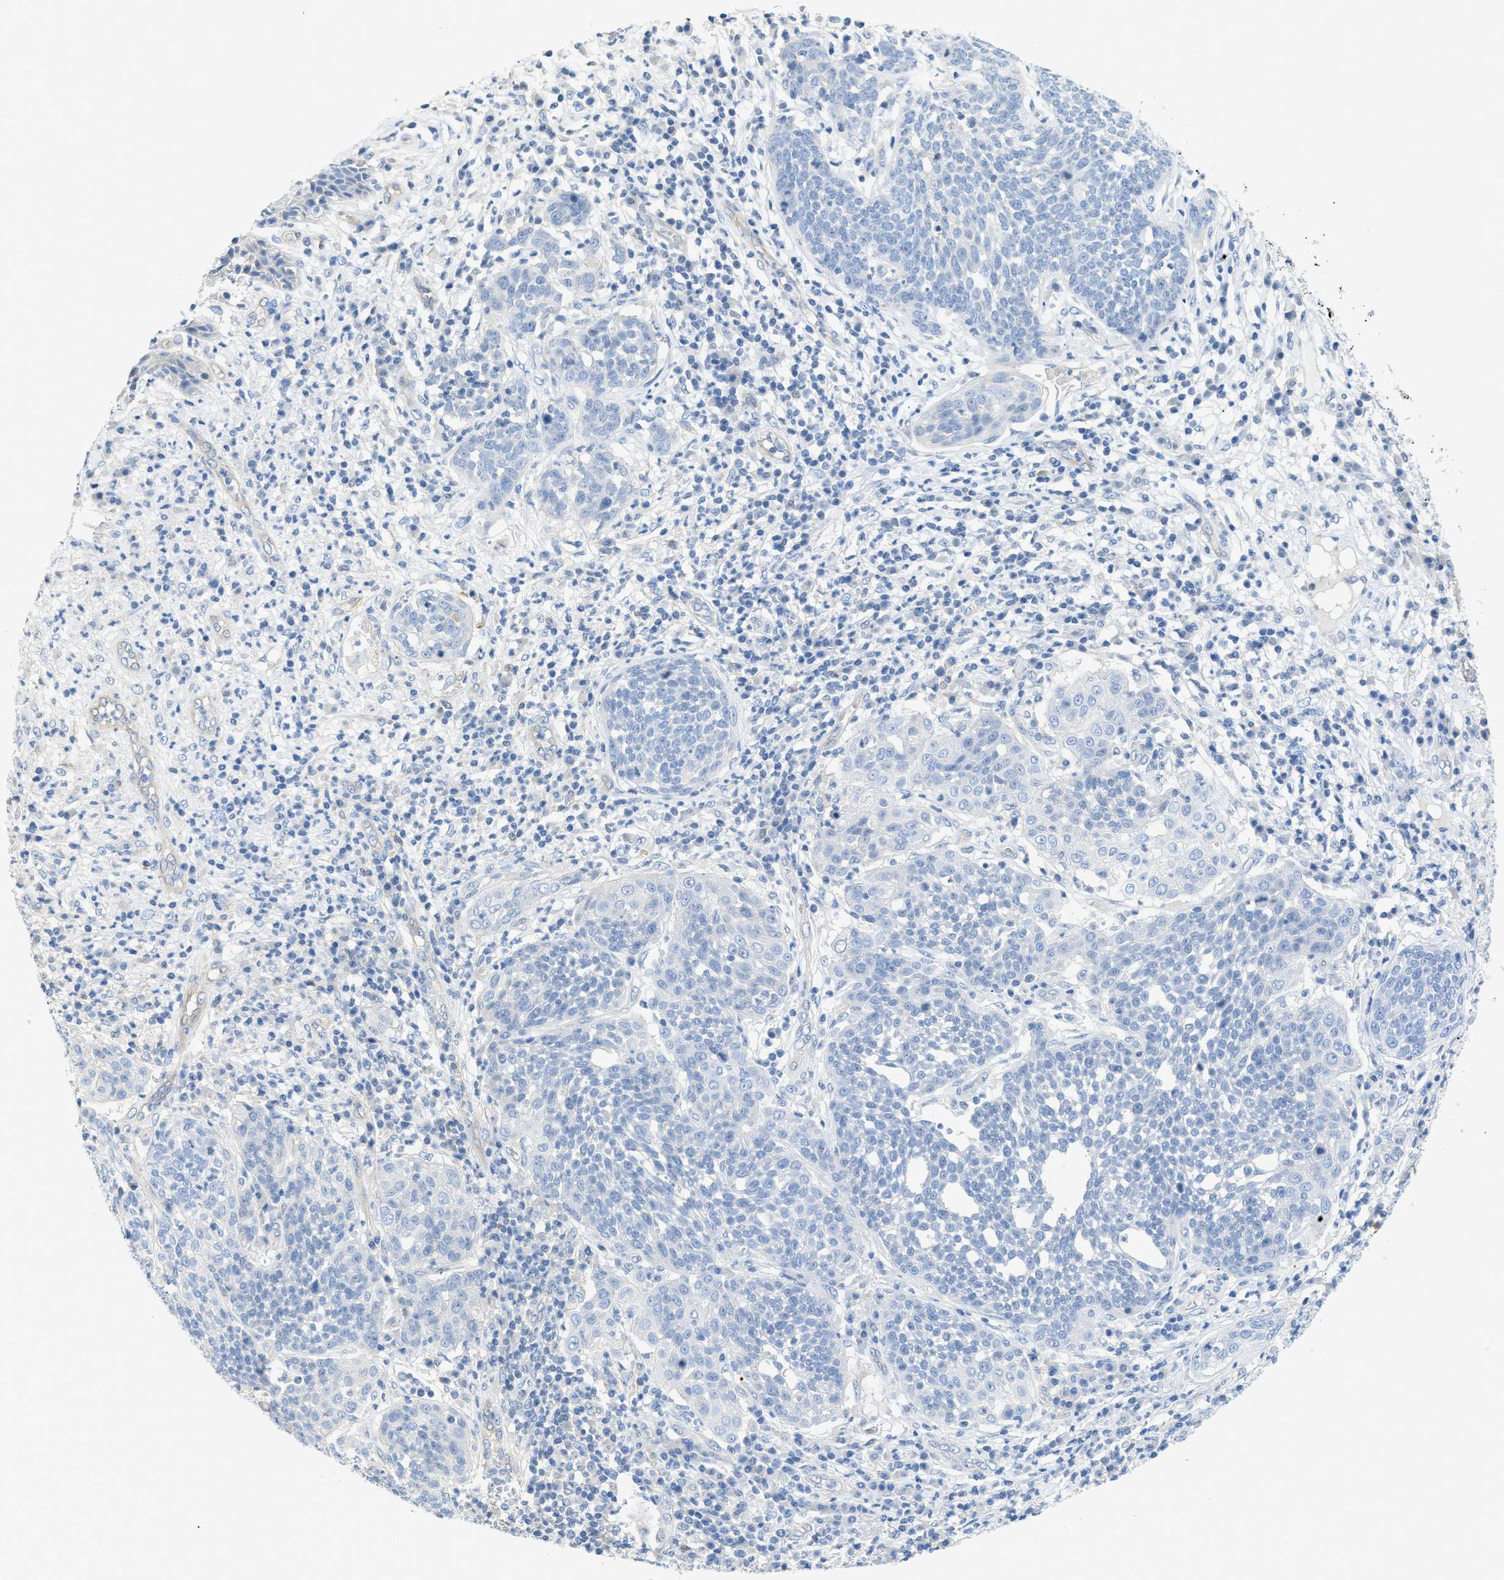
{"staining": {"intensity": "negative", "quantity": "none", "location": "none"}, "tissue": "cervical cancer", "cell_type": "Tumor cells", "image_type": "cancer", "snomed": [{"axis": "morphology", "description": "Squamous cell carcinoma, NOS"}, {"axis": "topography", "description": "Cervix"}], "caption": "Protein analysis of cervical cancer (squamous cell carcinoma) shows no significant expression in tumor cells.", "gene": "MYL3", "patient": {"sex": "female", "age": 34}}